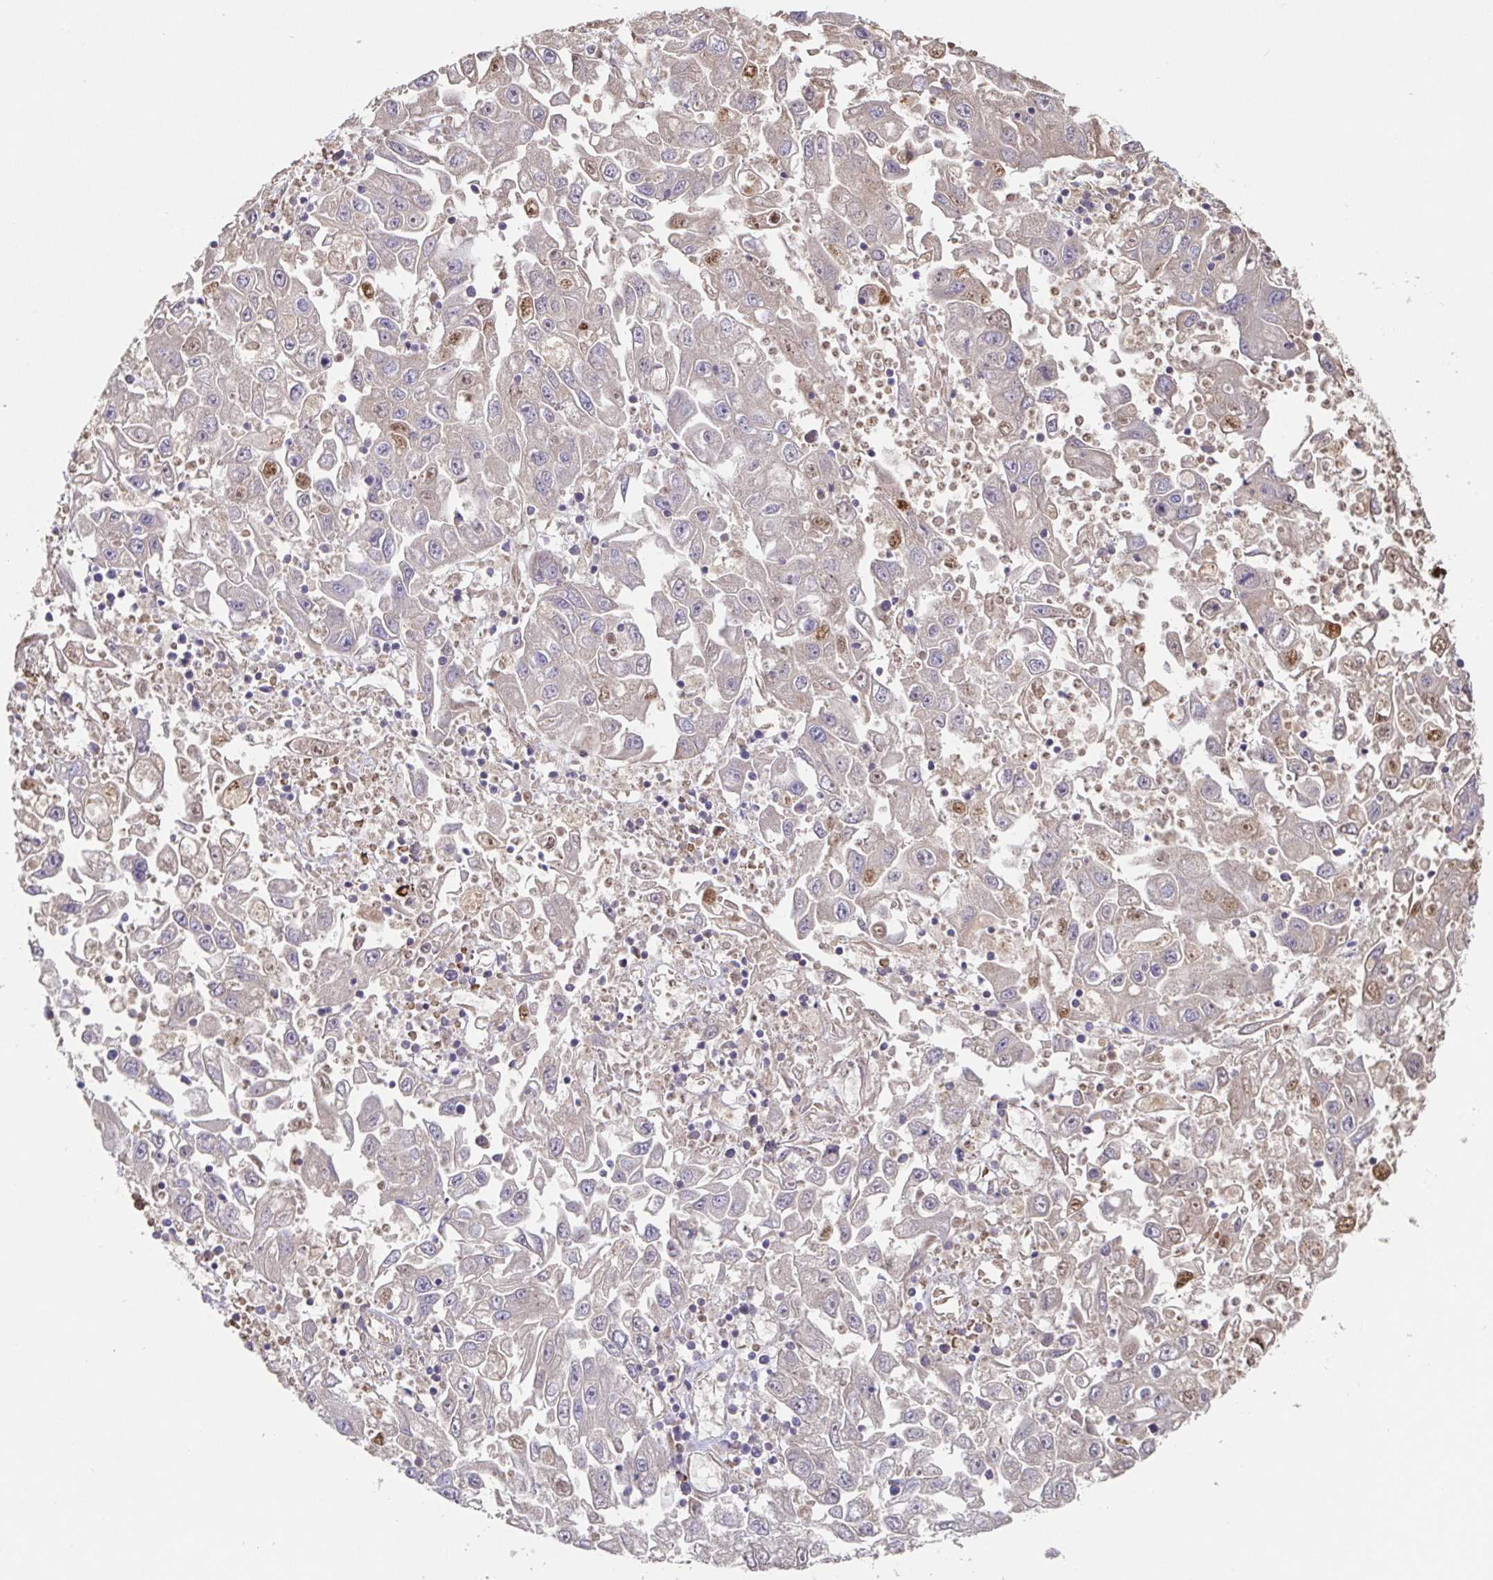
{"staining": {"intensity": "negative", "quantity": "none", "location": "none"}, "tissue": "endometrial cancer", "cell_type": "Tumor cells", "image_type": "cancer", "snomed": [{"axis": "morphology", "description": "Adenocarcinoma, NOS"}, {"axis": "topography", "description": "Uterus"}], "caption": "The immunohistochemistry image has no significant positivity in tumor cells of endometrial cancer tissue. (DAB immunohistochemistry (IHC) with hematoxylin counter stain).", "gene": "HAGH", "patient": {"sex": "female", "age": 62}}